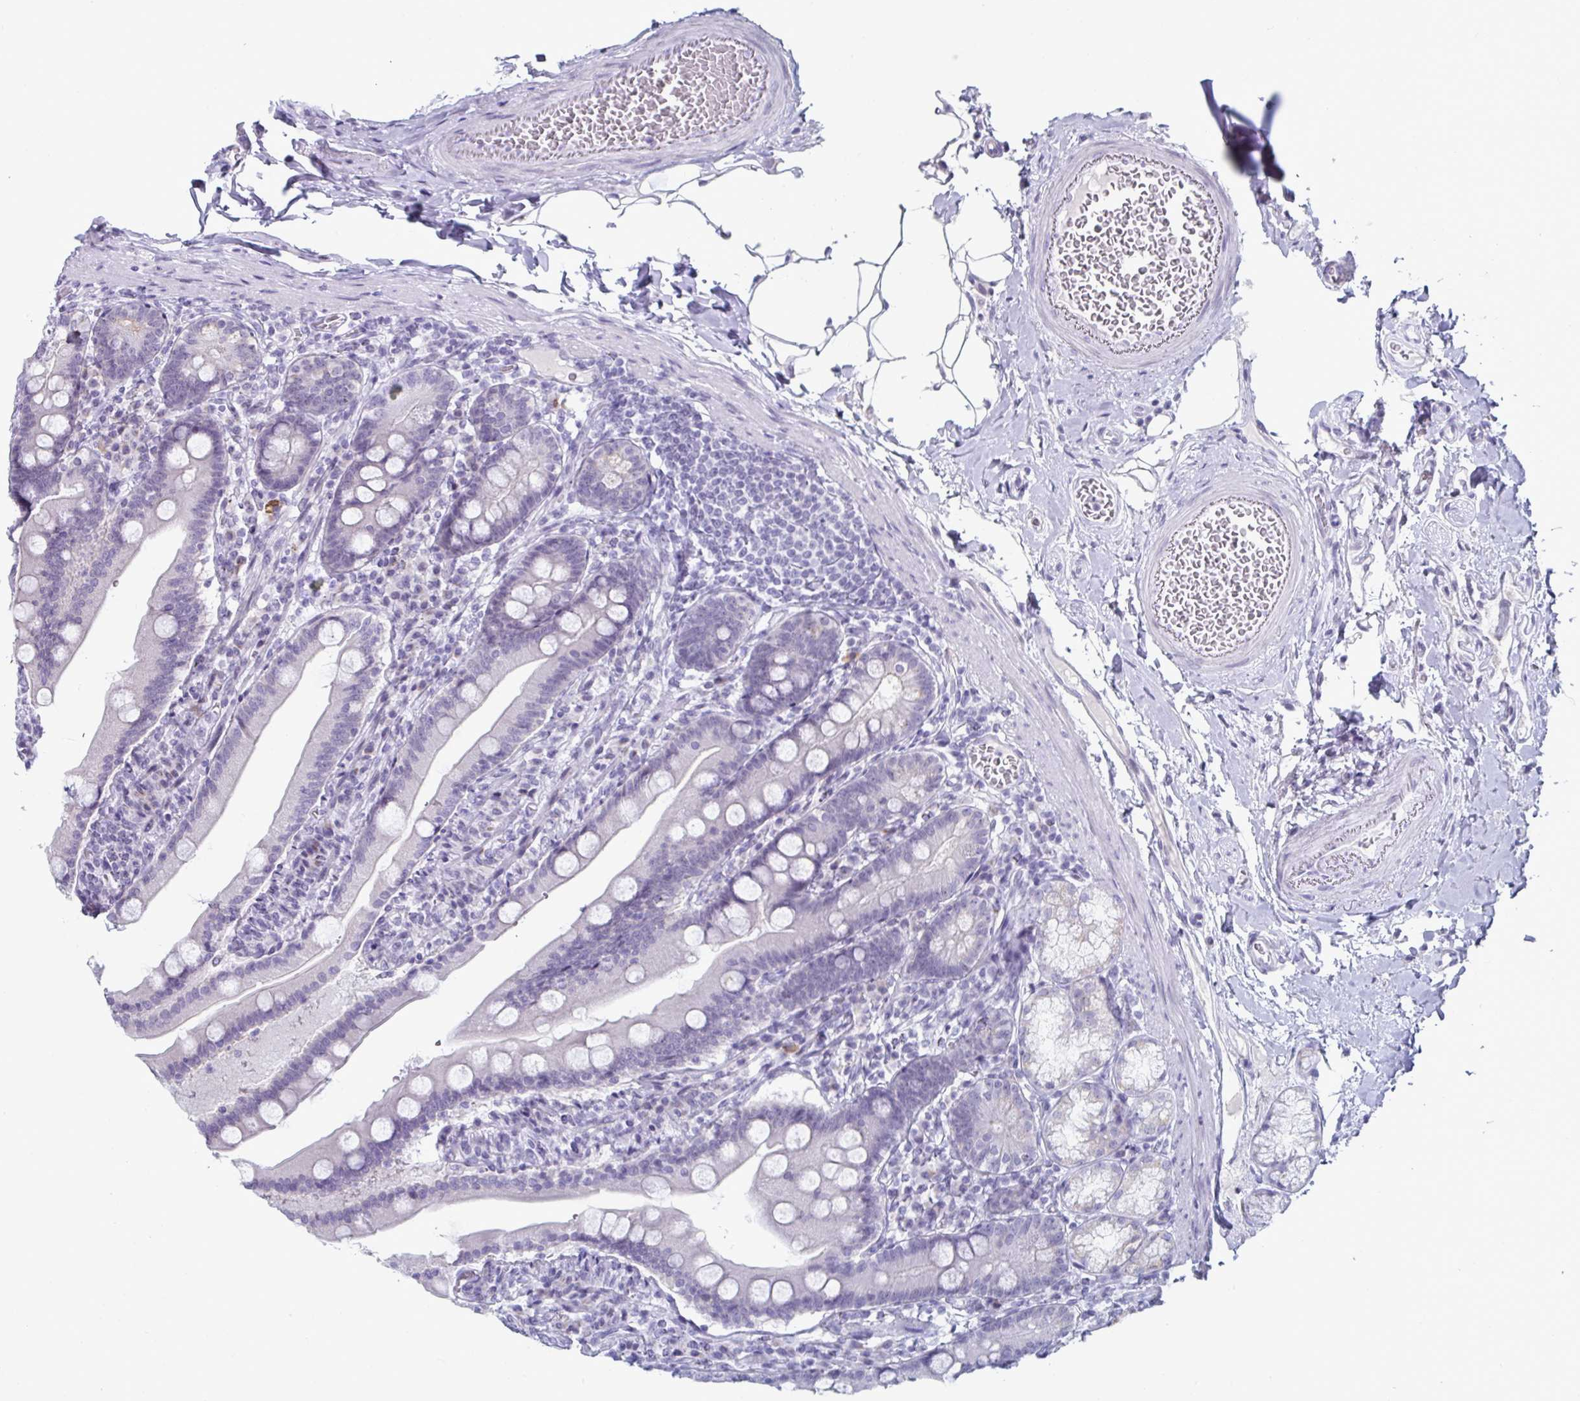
{"staining": {"intensity": "negative", "quantity": "none", "location": "none"}, "tissue": "duodenum", "cell_type": "Glandular cells", "image_type": "normal", "snomed": [{"axis": "morphology", "description": "Normal tissue, NOS"}, {"axis": "topography", "description": "Duodenum"}], "caption": "Immunohistochemical staining of benign human duodenum shows no significant positivity in glandular cells.", "gene": "VSIG10L", "patient": {"sex": "female", "age": 67}}